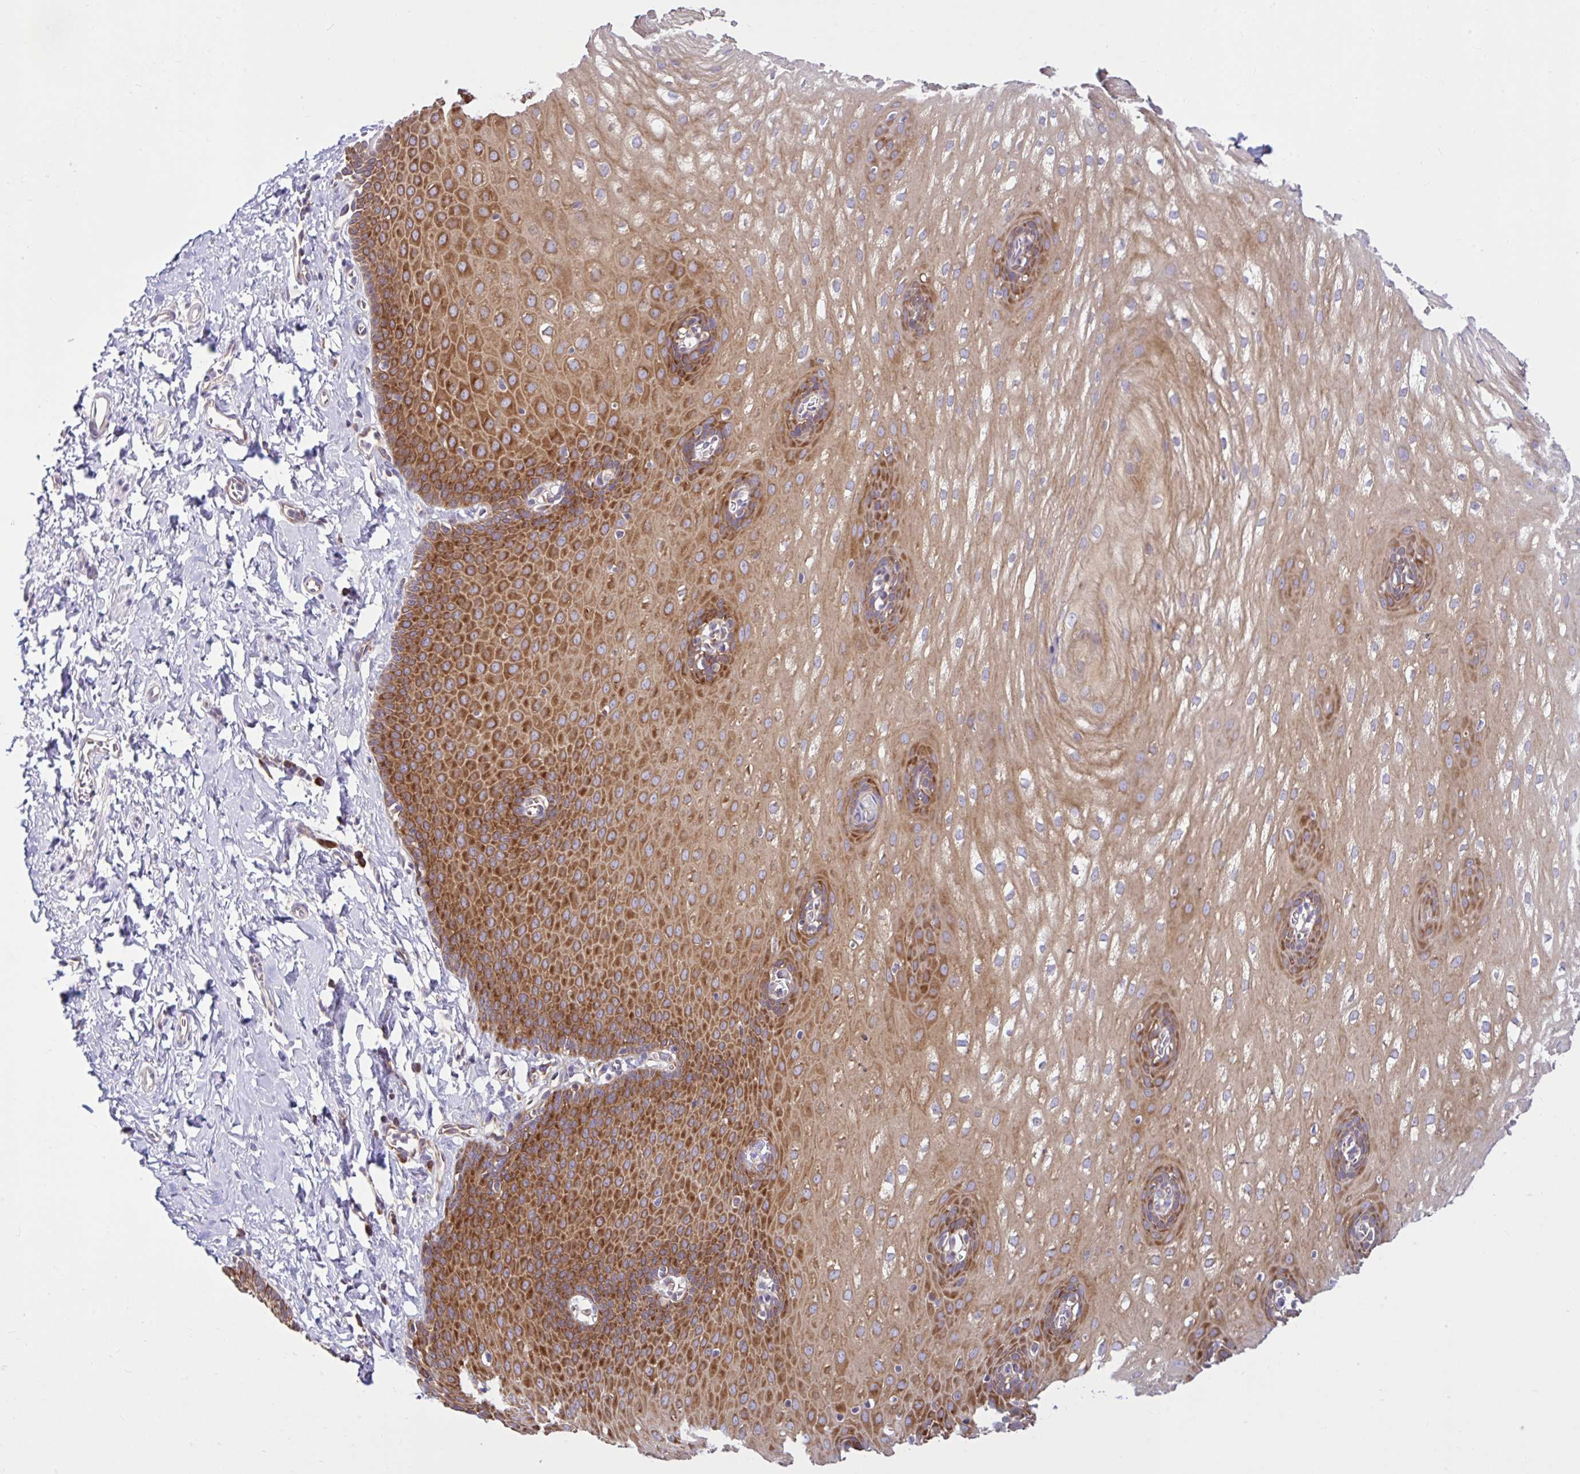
{"staining": {"intensity": "strong", "quantity": "25%-75%", "location": "cytoplasmic/membranous"}, "tissue": "esophagus", "cell_type": "Squamous epithelial cells", "image_type": "normal", "snomed": [{"axis": "morphology", "description": "Normal tissue, NOS"}, {"axis": "topography", "description": "Esophagus"}], "caption": "High-power microscopy captured an immunohistochemistry image of unremarkable esophagus, revealing strong cytoplasmic/membranous positivity in approximately 25%-75% of squamous epithelial cells. (DAB (3,3'-diaminobenzidine) IHC, brown staining for protein, blue staining for nuclei).", "gene": "LARS1", "patient": {"sex": "male", "age": 70}}